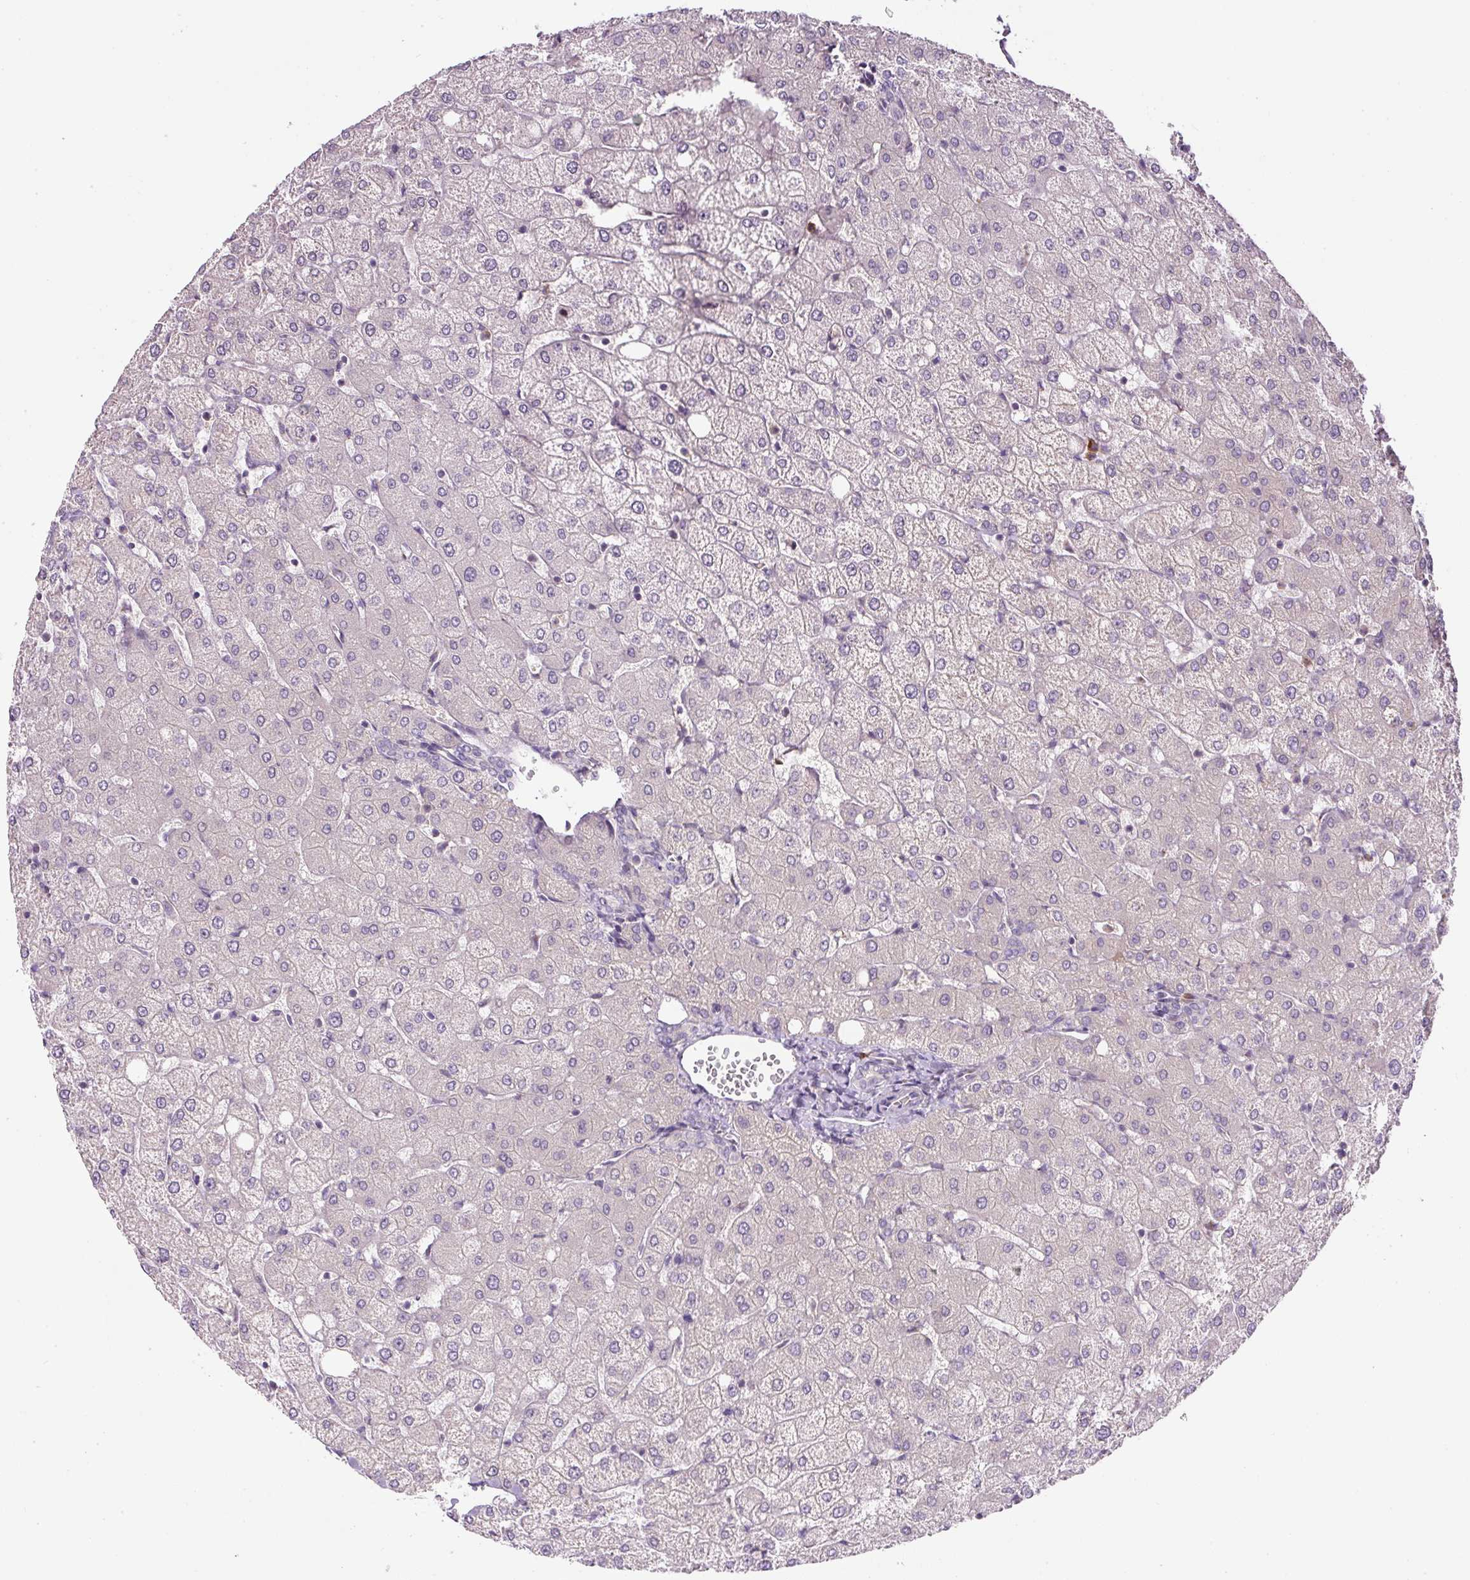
{"staining": {"intensity": "negative", "quantity": "none", "location": "none"}, "tissue": "liver", "cell_type": "Cholangiocytes", "image_type": "normal", "snomed": [{"axis": "morphology", "description": "Normal tissue, NOS"}, {"axis": "topography", "description": "Liver"}], "caption": "High magnification brightfield microscopy of normal liver stained with DAB (brown) and counterstained with hematoxylin (blue): cholangiocytes show no significant staining.", "gene": "MLX", "patient": {"sex": "female", "age": 54}}